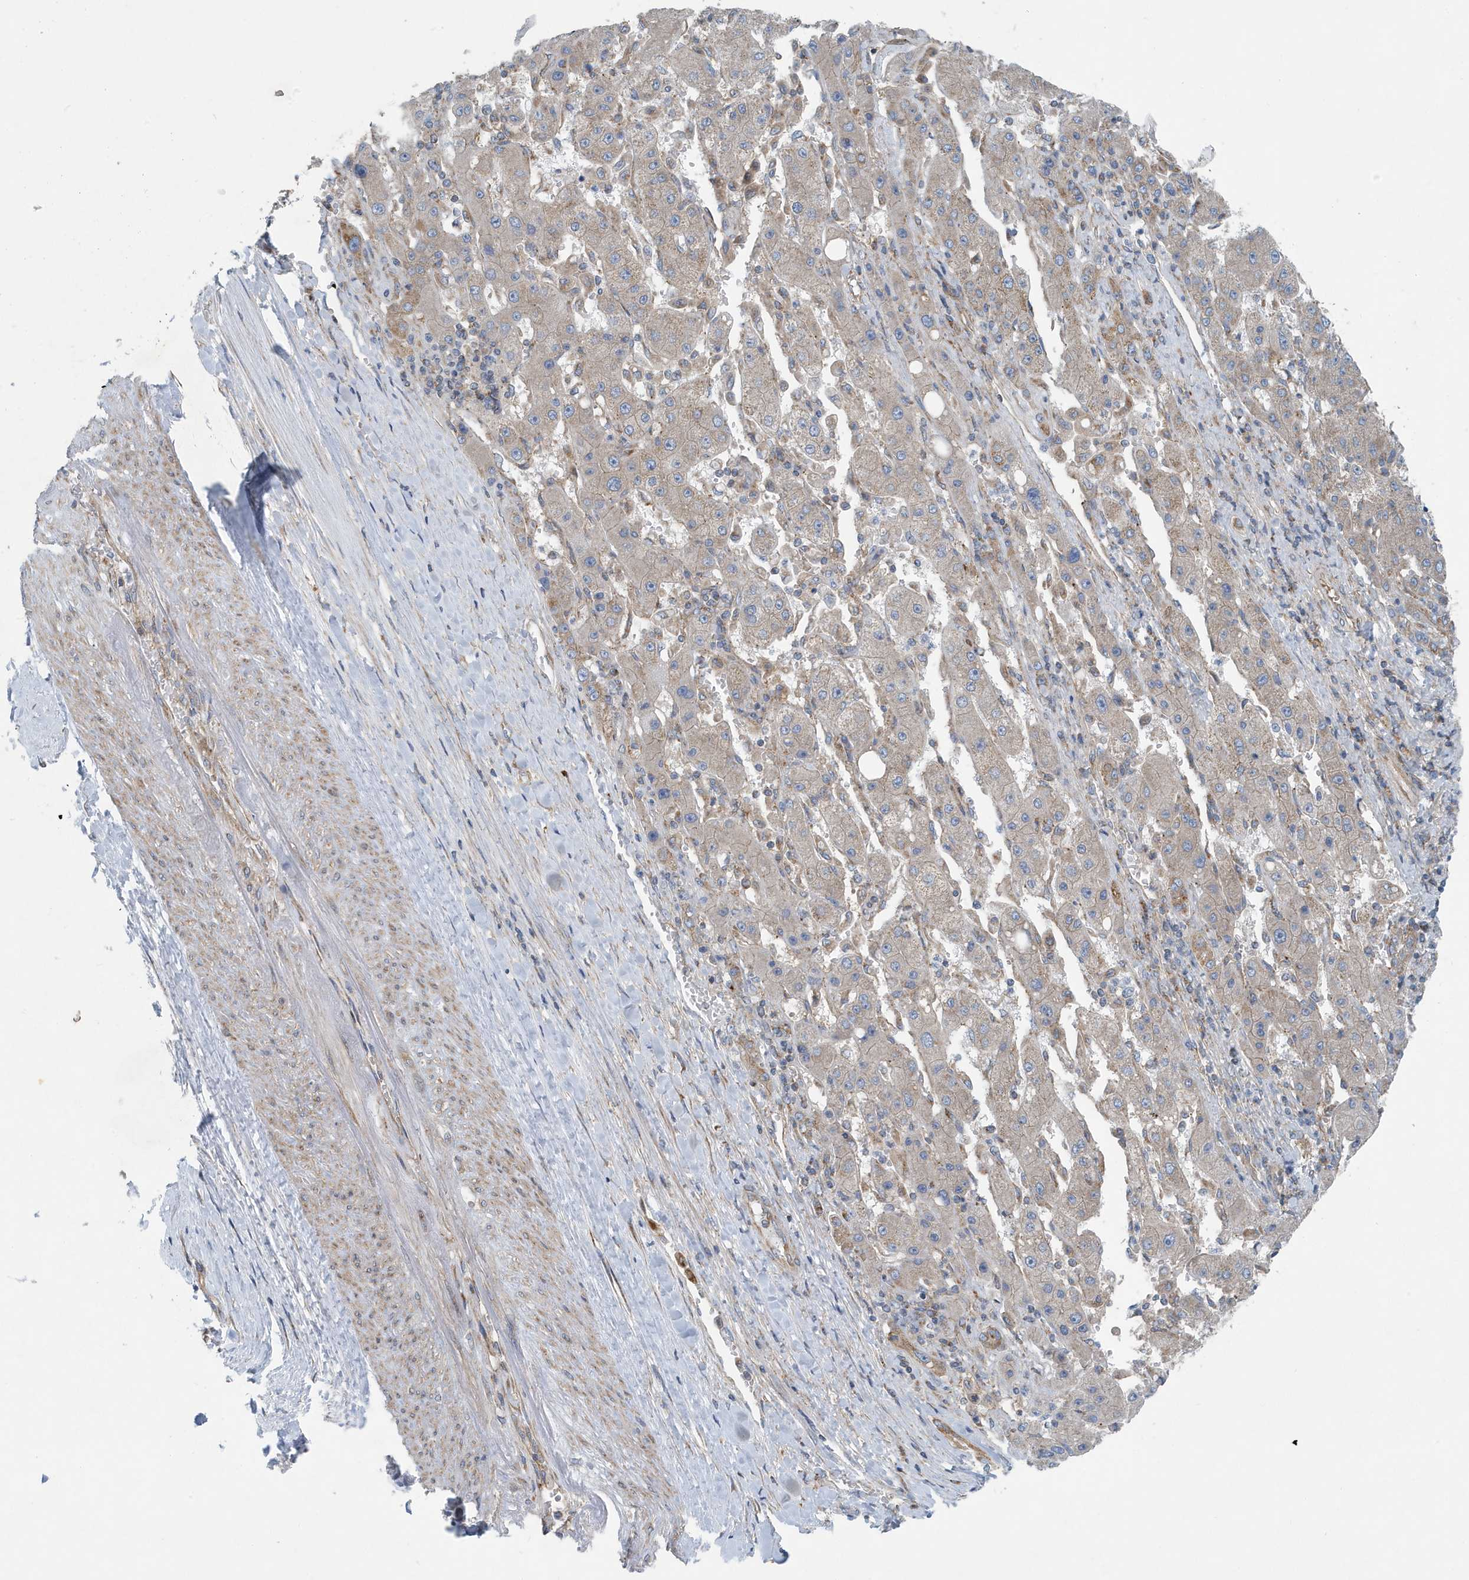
{"staining": {"intensity": "weak", "quantity": "<25%", "location": "cytoplasmic/membranous"}, "tissue": "liver cancer", "cell_type": "Tumor cells", "image_type": "cancer", "snomed": [{"axis": "morphology", "description": "Carcinoma, Hepatocellular, NOS"}, {"axis": "topography", "description": "Liver"}], "caption": "Photomicrograph shows no significant protein staining in tumor cells of liver cancer. Nuclei are stained in blue.", "gene": "PPM1M", "patient": {"sex": "female", "age": 73}}